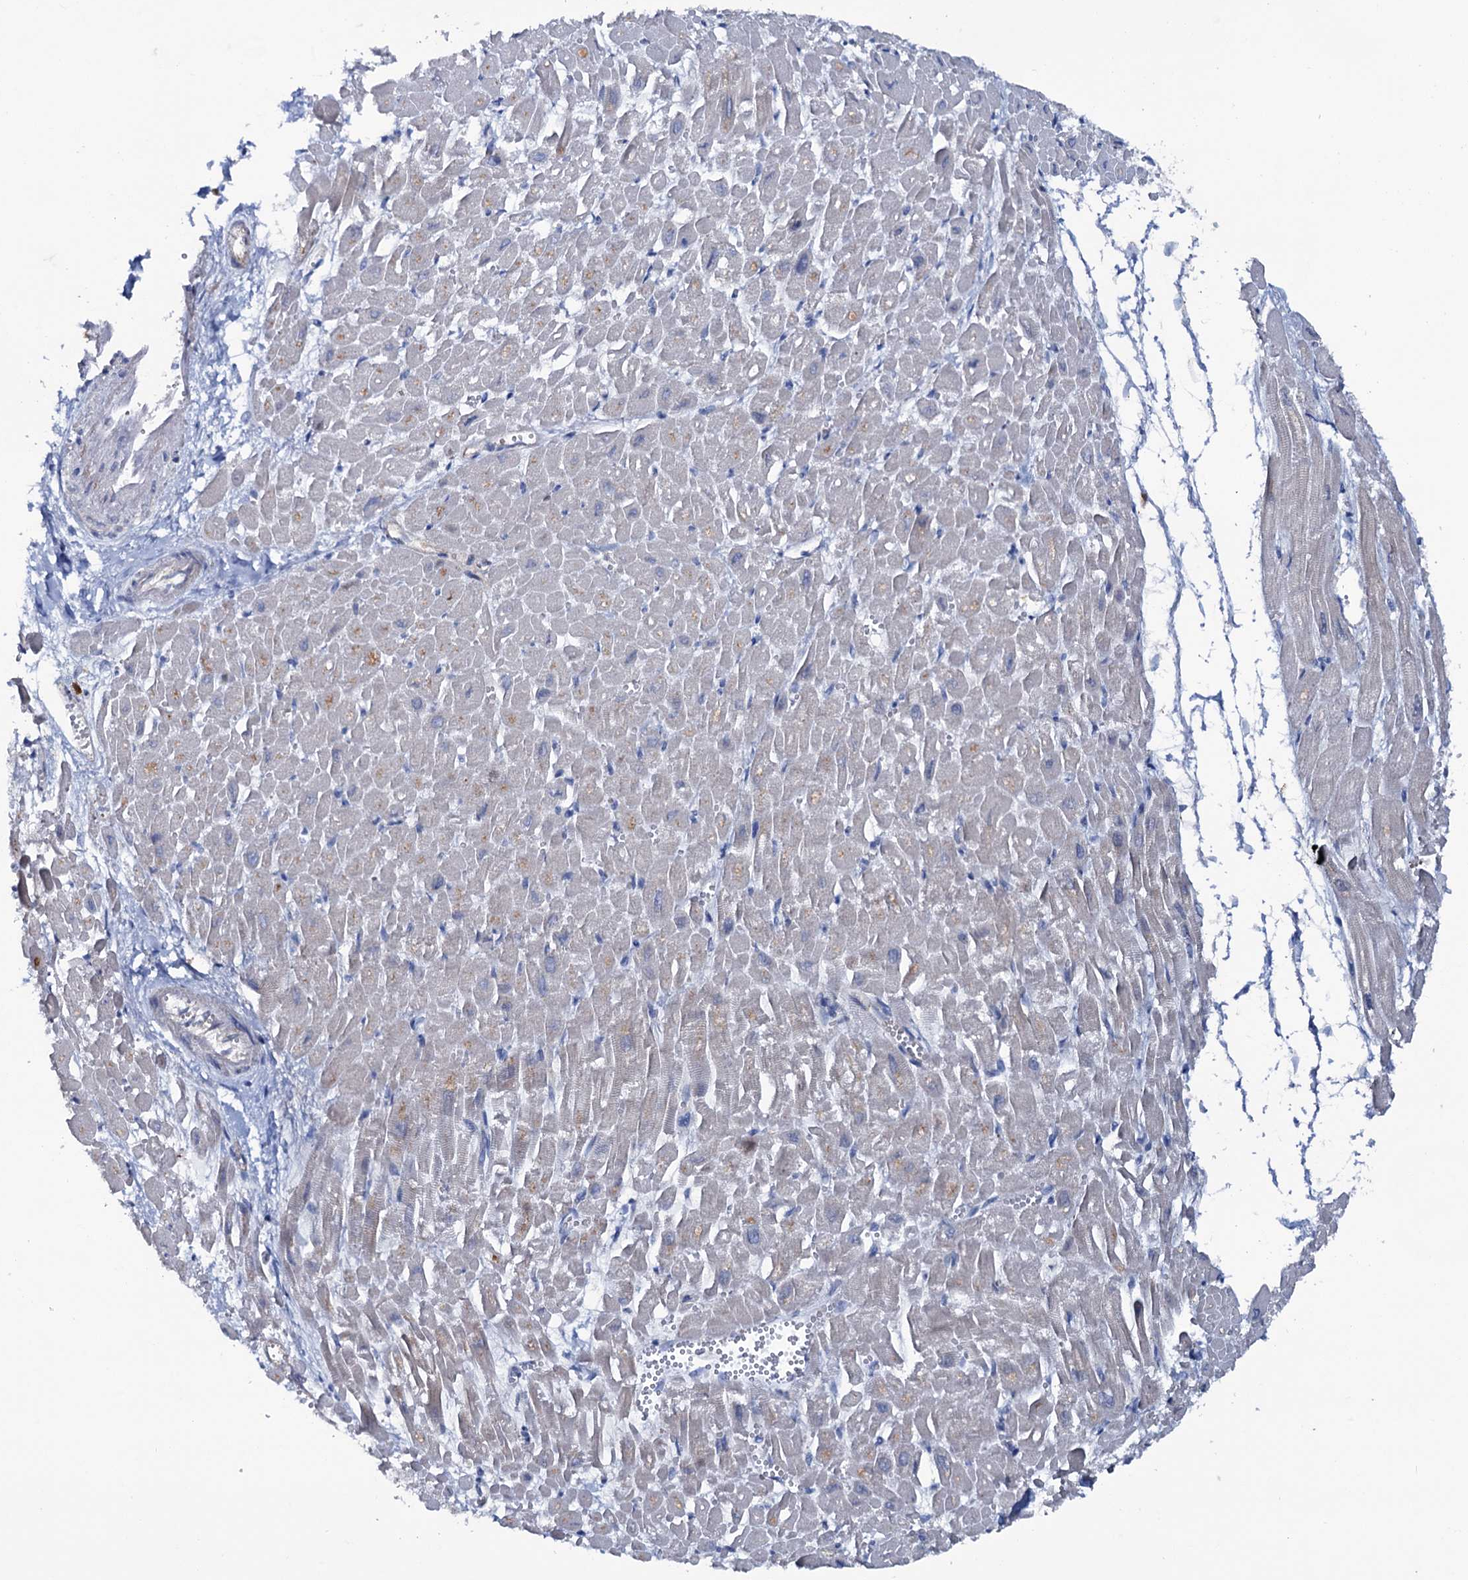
{"staining": {"intensity": "weak", "quantity": "25%-75%", "location": "cytoplasmic/membranous"}, "tissue": "heart muscle", "cell_type": "Cardiomyocytes", "image_type": "normal", "snomed": [{"axis": "morphology", "description": "Normal tissue, NOS"}, {"axis": "topography", "description": "Heart"}], "caption": "Immunohistochemical staining of benign human heart muscle displays 25%-75% levels of weak cytoplasmic/membranous protein positivity in about 25%-75% of cardiomyocytes.", "gene": "FAM111B", "patient": {"sex": "male", "age": 54}}